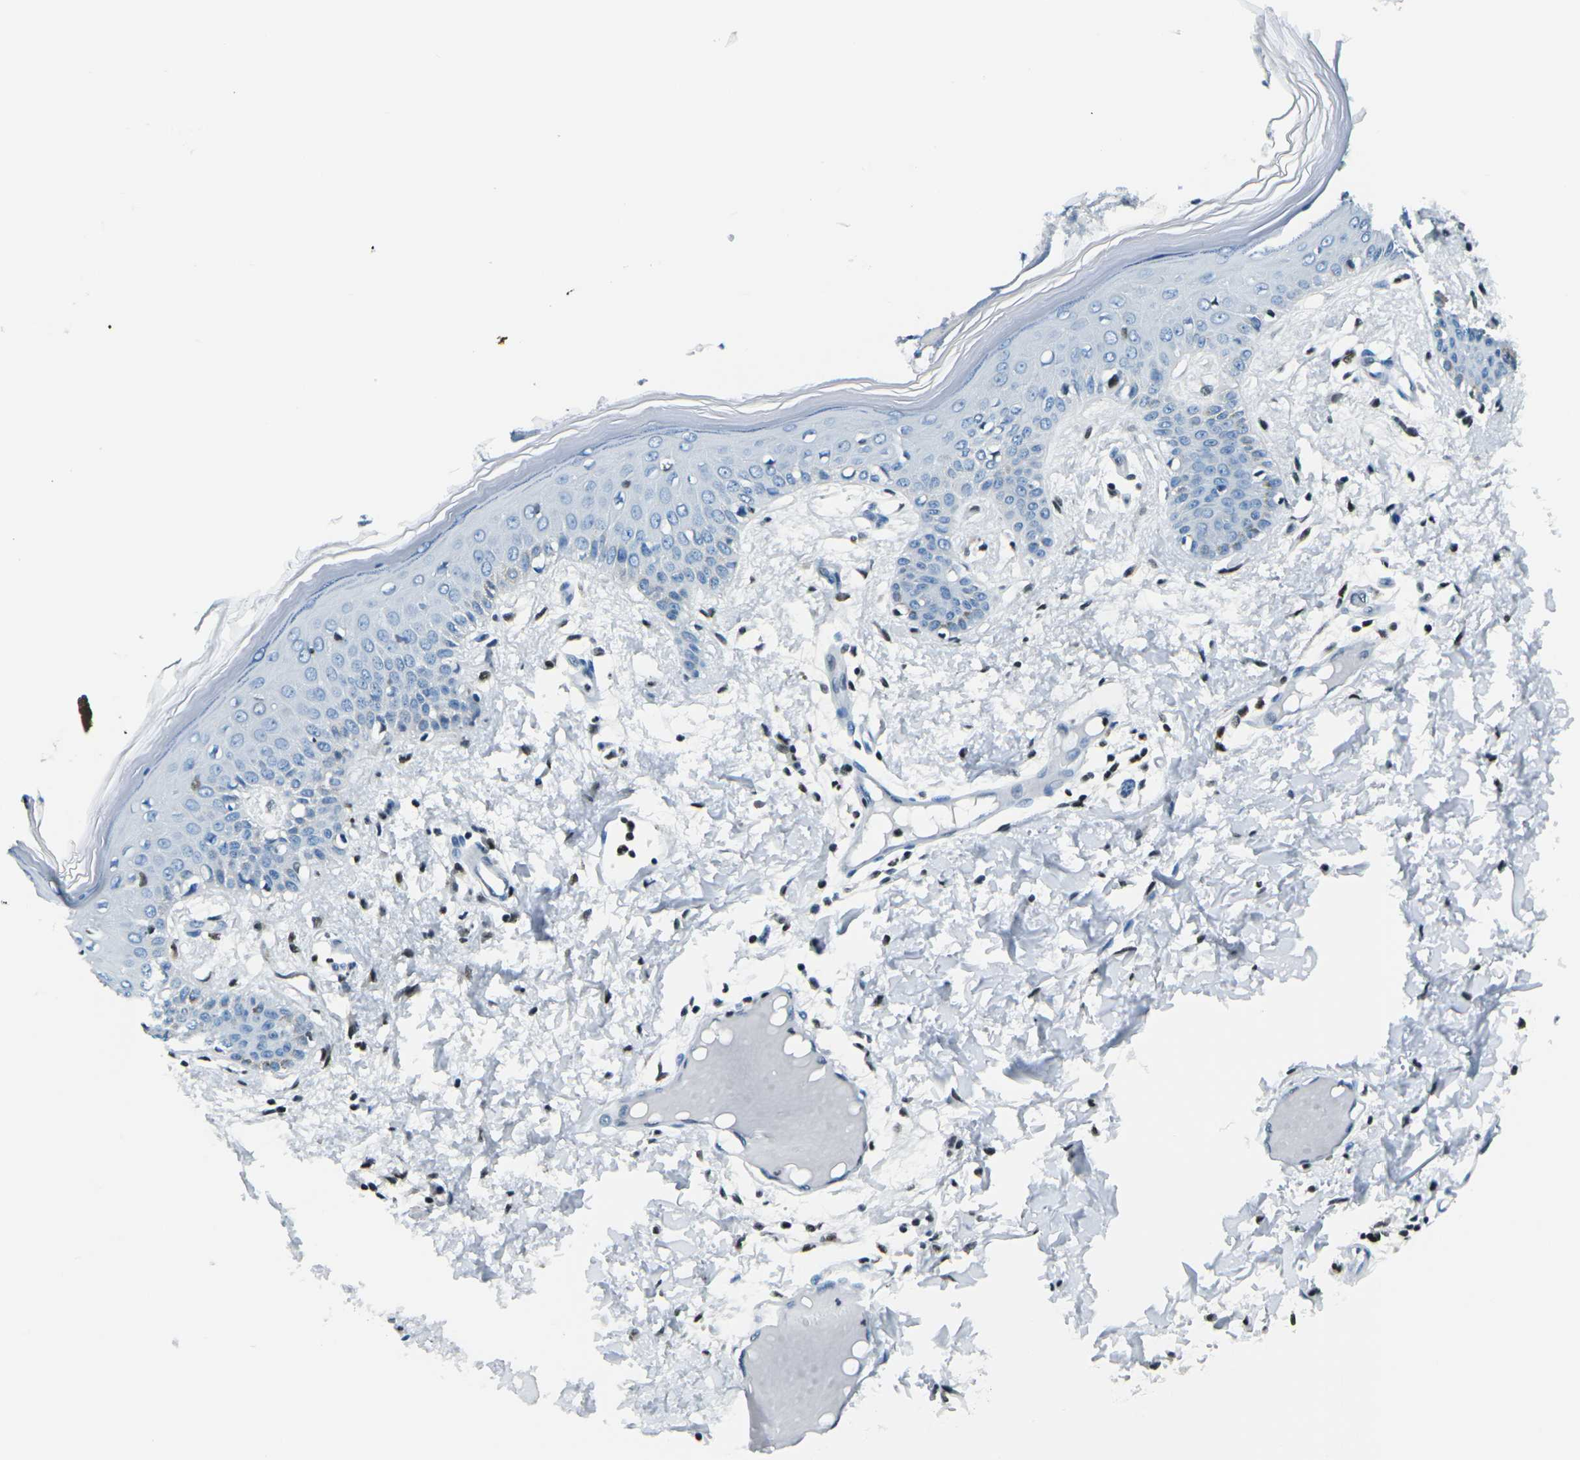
{"staining": {"intensity": "negative", "quantity": "none", "location": "none"}, "tissue": "skin", "cell_type": "Fibroblasts", "image_type": "normal", "snomed": [{"axis": "morphology", "description": "Normal tissue, NOS"}, {"axis": "topography", "description": "Skin"}], "caption": "IHC micrograph of normal skin stained for a protein (brown), which exhibits no positivity in fibroblasts. The staining is performed using DAB (3,3'-diaminobenzidine) brown chromogen with nuclei counter-stained in using hematoxylin.", "gene": "CELF2", "patient": {"sex": "male", "age": 26}}